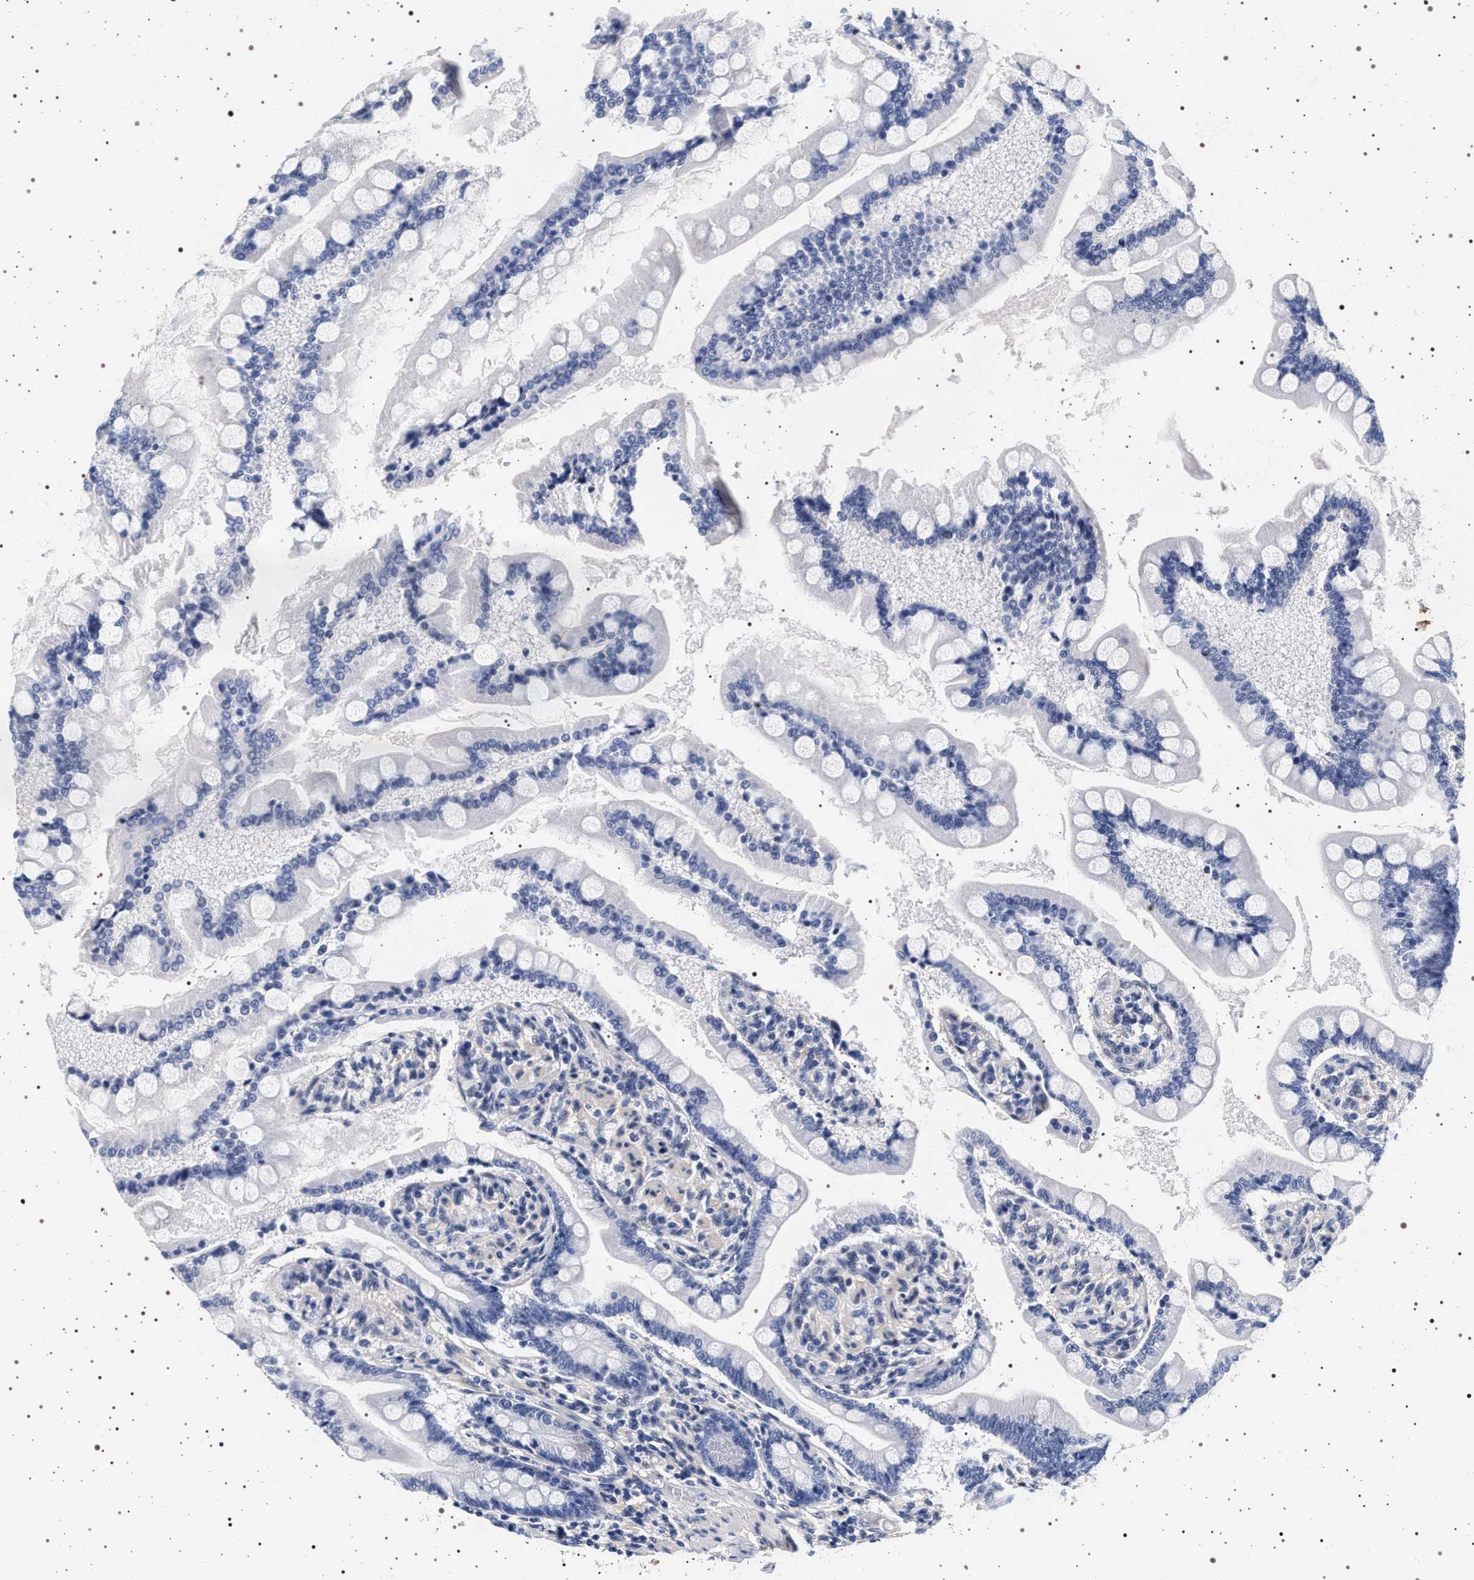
{"staining": {"intensity": "negative", "quantity": "none", "location": "none"}, "tissue": "small intestine", "cell_type": "Glandular cells", "image_type": "normal", "snomed": [{"axis": "morphology", "description": "Normal tissue, NOS"}, {"axis": "topography", "description": "Small intestine"}], "caption": "DAB (3,3'-diaminobenzidine) immunohistochemical staining of normal small intestine displays no significant staining in glandular cells.", "gene": "MAPK10", "patient": {"sex": "male", "age": 41}}